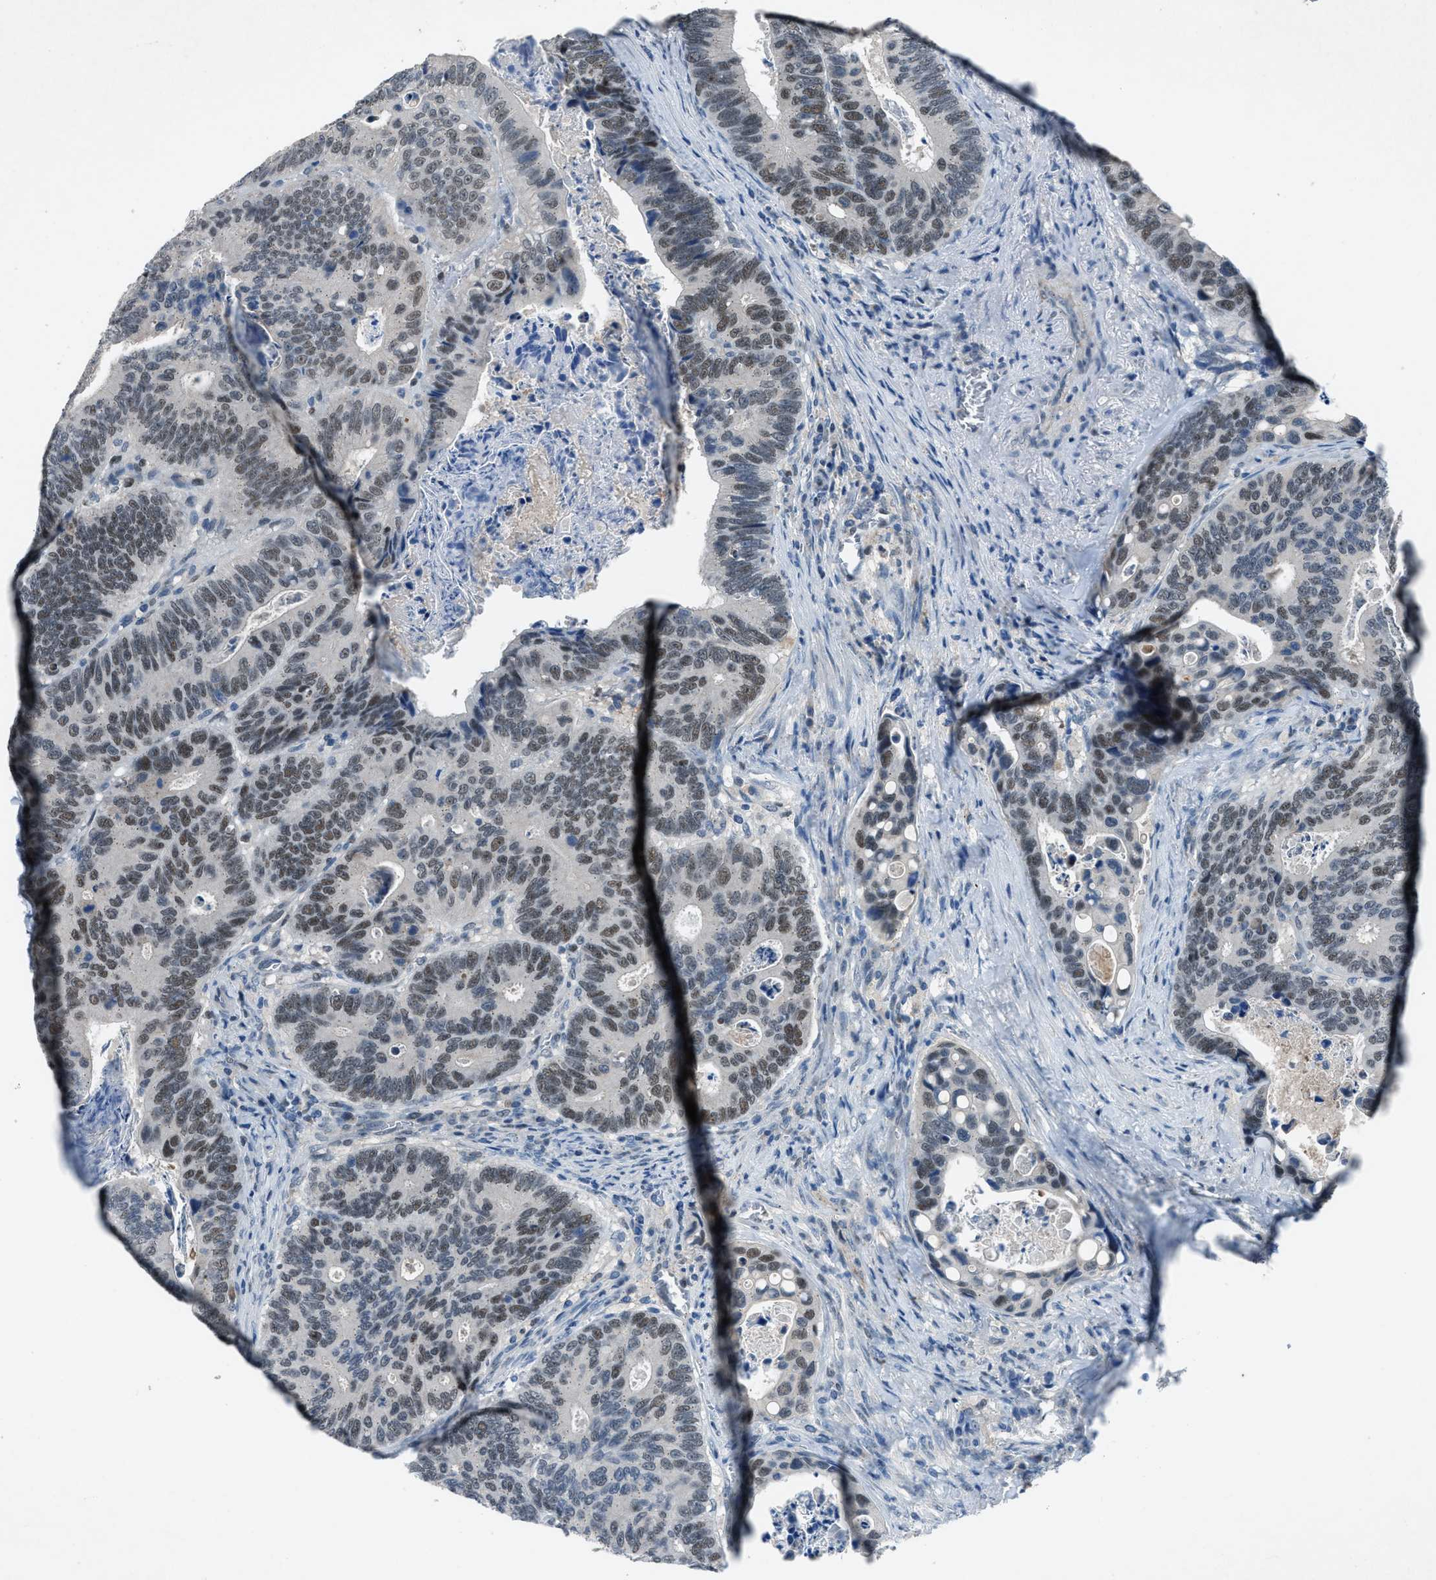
{"staining": {"intensity": "weak", "quantity": ">75%", "location": "nuclear"}, "tissue": "colorectal cancer", "cell_type": "Tumor cells", "image_type": "cancer", "snomed": [{"axis": "morphology", "description": "Inflammation, NOS"}, {"axis": "morphology", "description": "Adenocarcinoma, NOS"}, {"axis": "topography", "description": "Colon"}], "caption": "The photomicrograph displays immunohistochemical staining of colorectal cancer (adenocarcinoma). There is weak nuclear staining is seen in about >75% of tumor cells.", "gene": "DUSP19", "patient": {"sex": "male", "age": 72}}